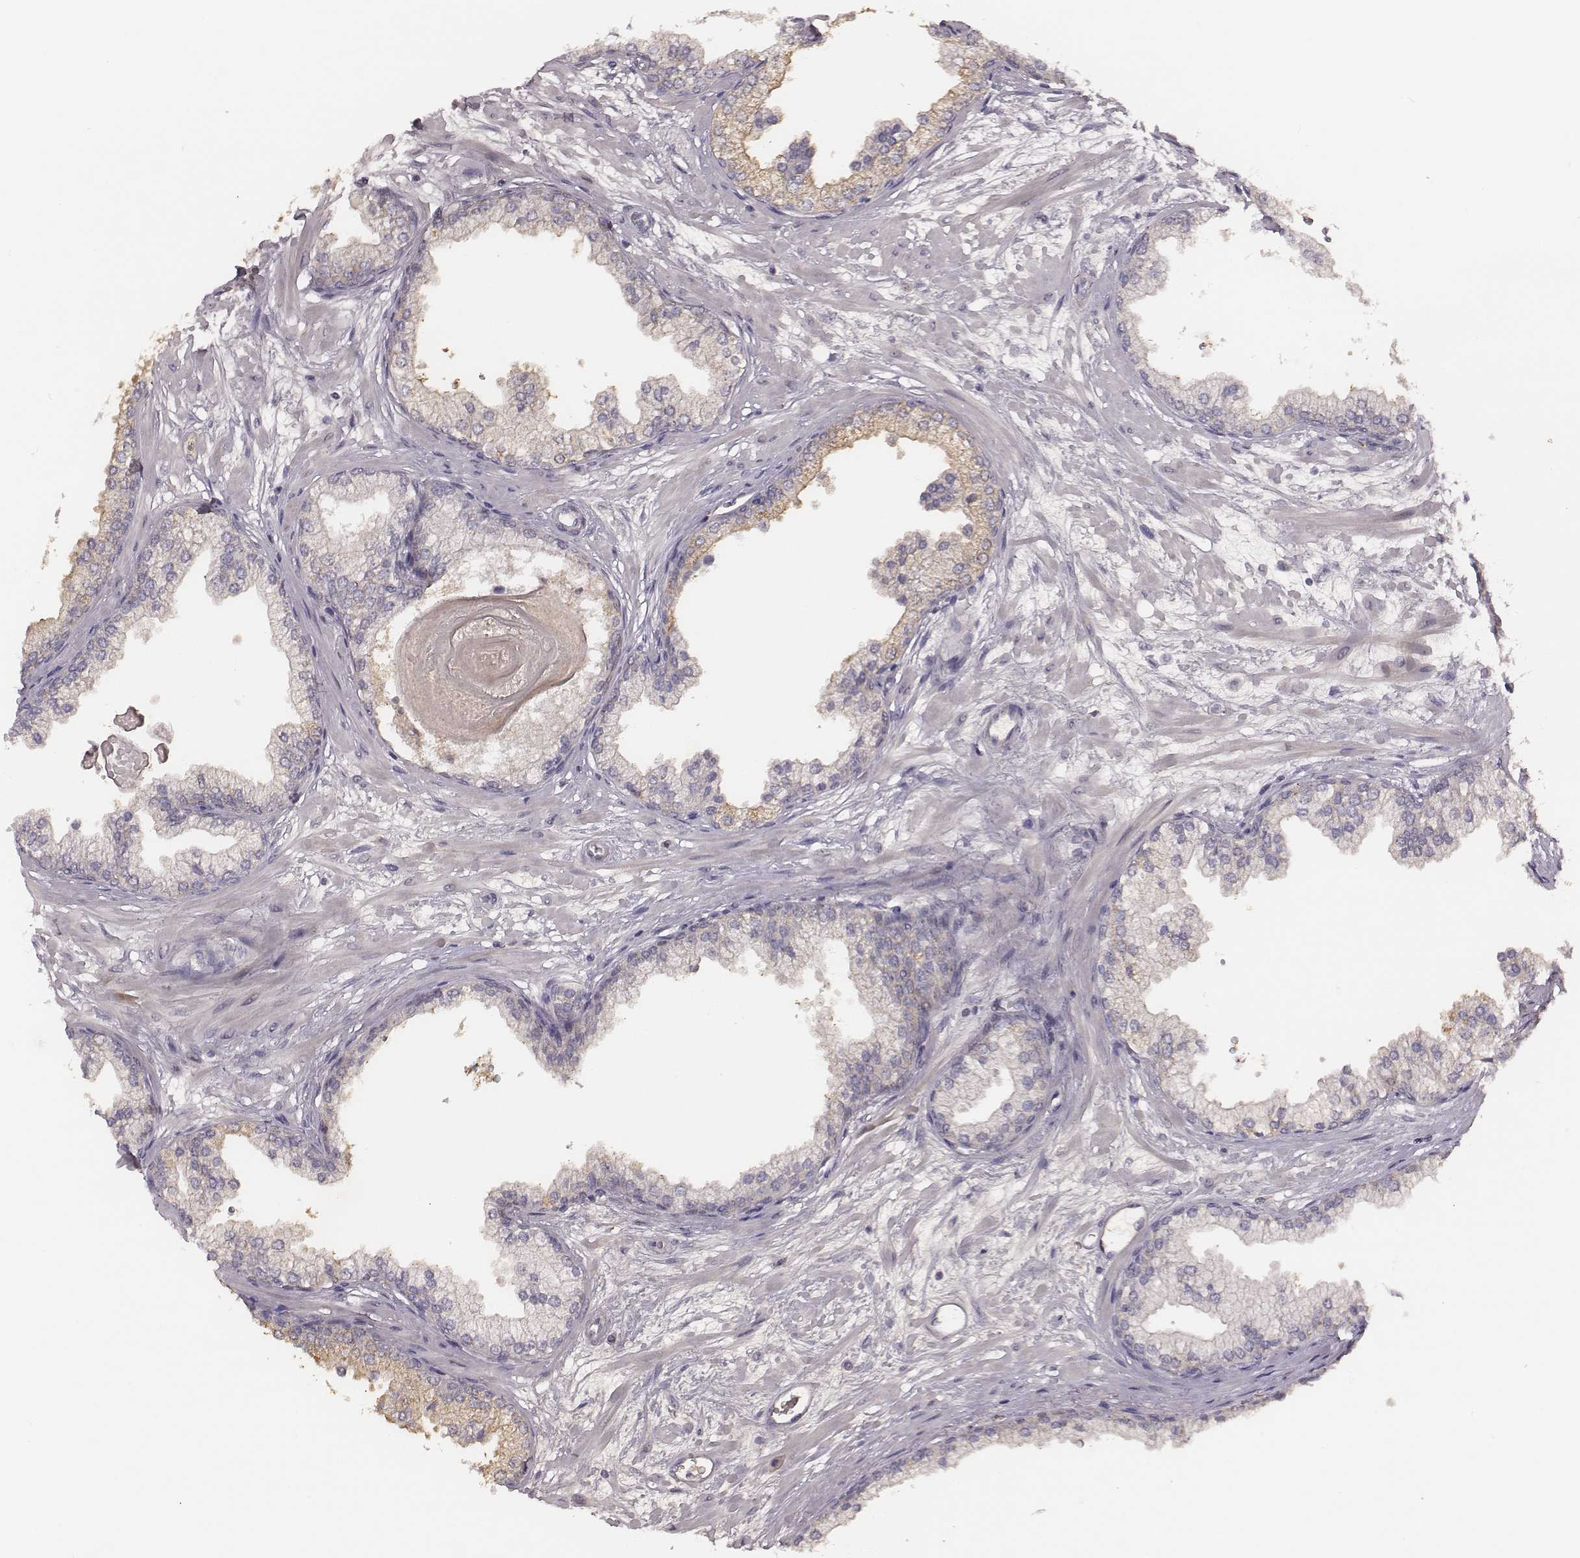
{"staining": {"intensity": "negative", "quantity": "none", "location": "none"}, "tissue": "prostate", "cell_type": "Glandular cells", "image_type": "normal", "snomed": [{"axis": "morphology", "description": "Normal tissue, NOS"}, {"axis": "topography", "description": "Prostate"}, {"axis": "topography", "description": "Peripheral nerve tissue"}], "caption": "Protein analysis of normal prostate demonstrates no significant staining in glandular cells. (Immunohistochemistry (ihc), brightfield microscopy, high magnification).", "gene": "SLC22A6", "patient": {"sex": "male", "age": 61}}